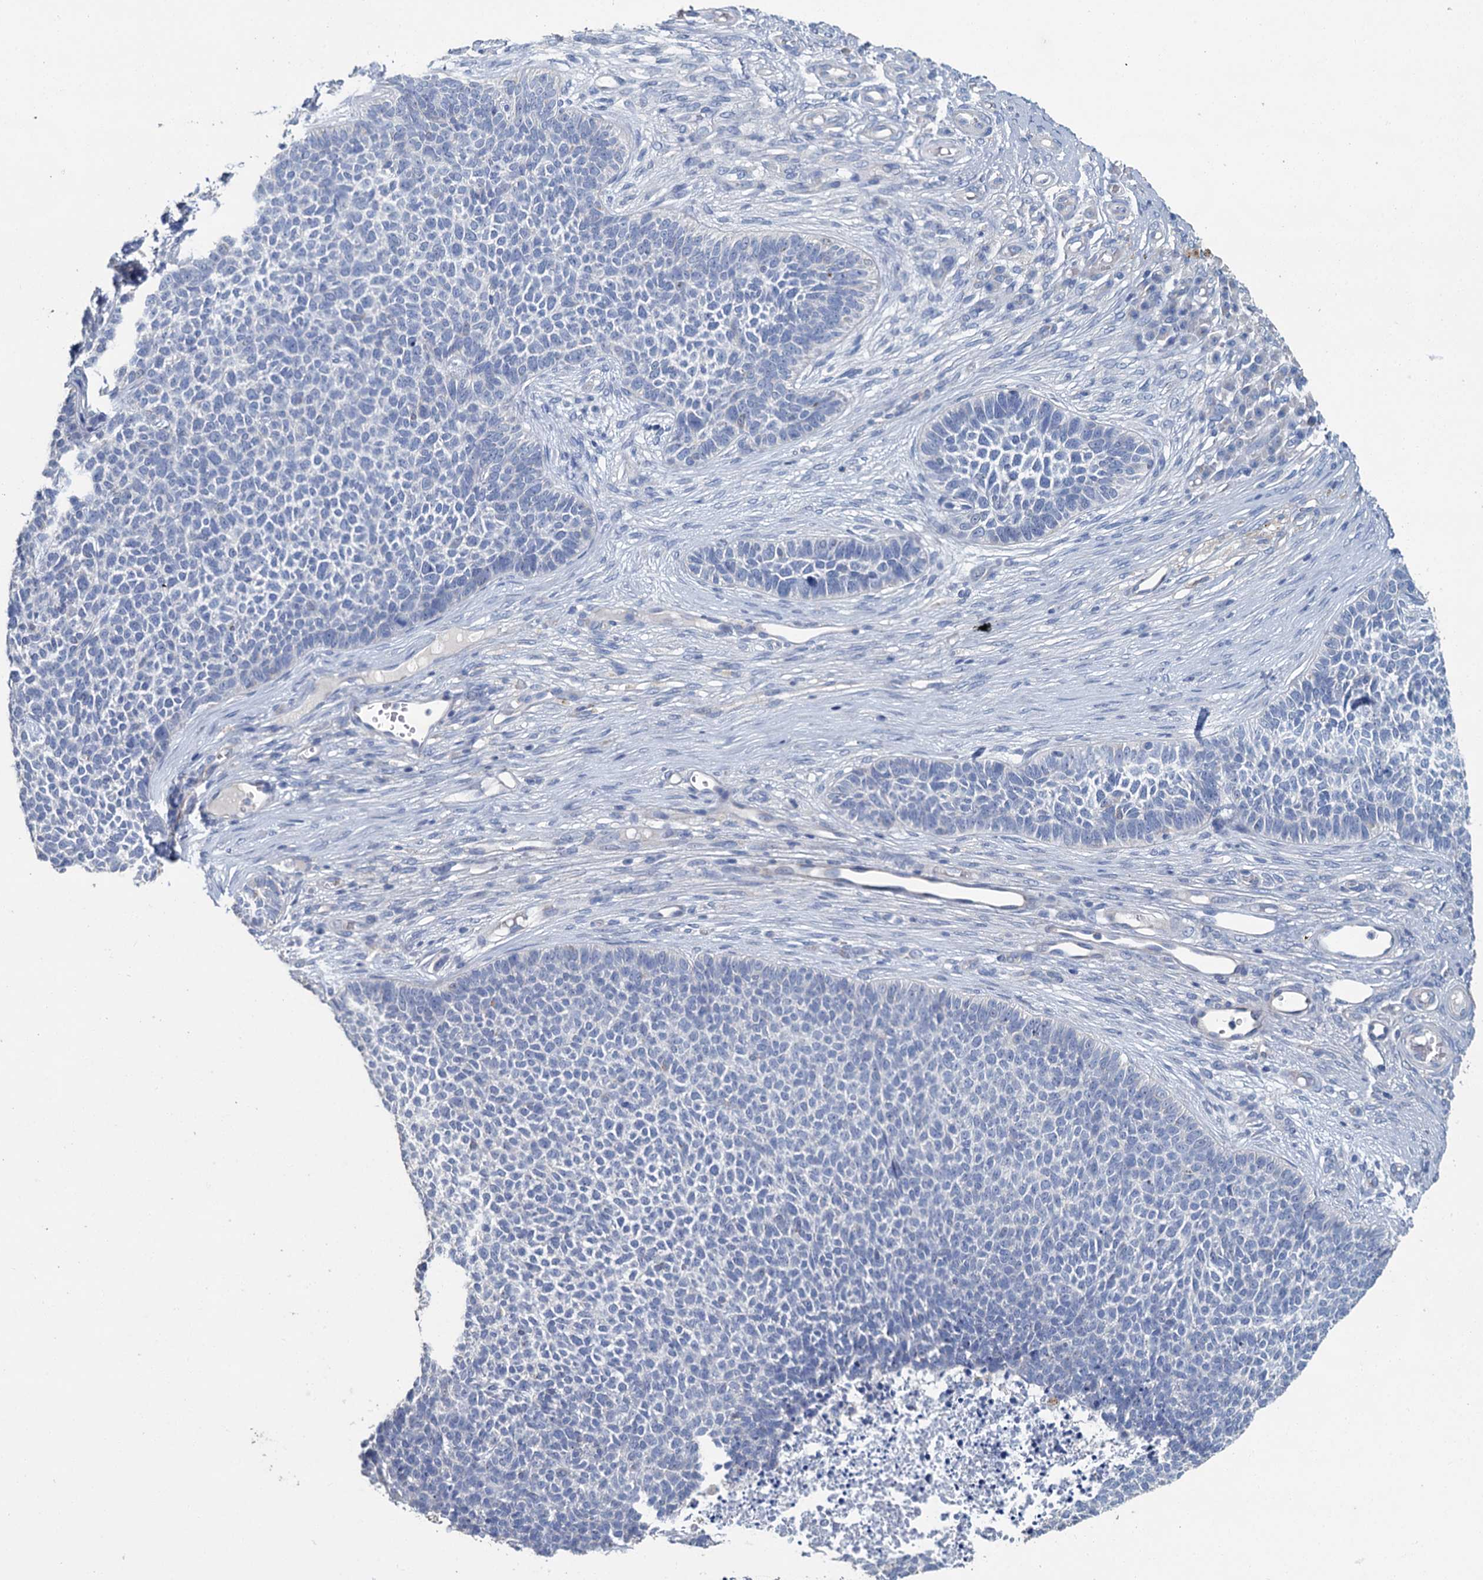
{"staining": {"intensity": "negative", "quantity": "none", "location": "none"}, "tissue": "skin cancer", "cell_type": "Tumor cells", "image_type": "cancer", "snomed": [{"axis": "morphology", "description": "Basal cell carcinoma"}, {"axis": "topography", "description": "Skin"}], "caption": "High magnification brightfield microscopy of basal cell carcinoma (skin) stained with DAB (3,3'-diaminobenzidine) (brown) and counterstained with hematoxylin (blue): tumor cells show no significant positivity.", "gene": "SNCB", "patient": {"sex": "female", "age": 84}}